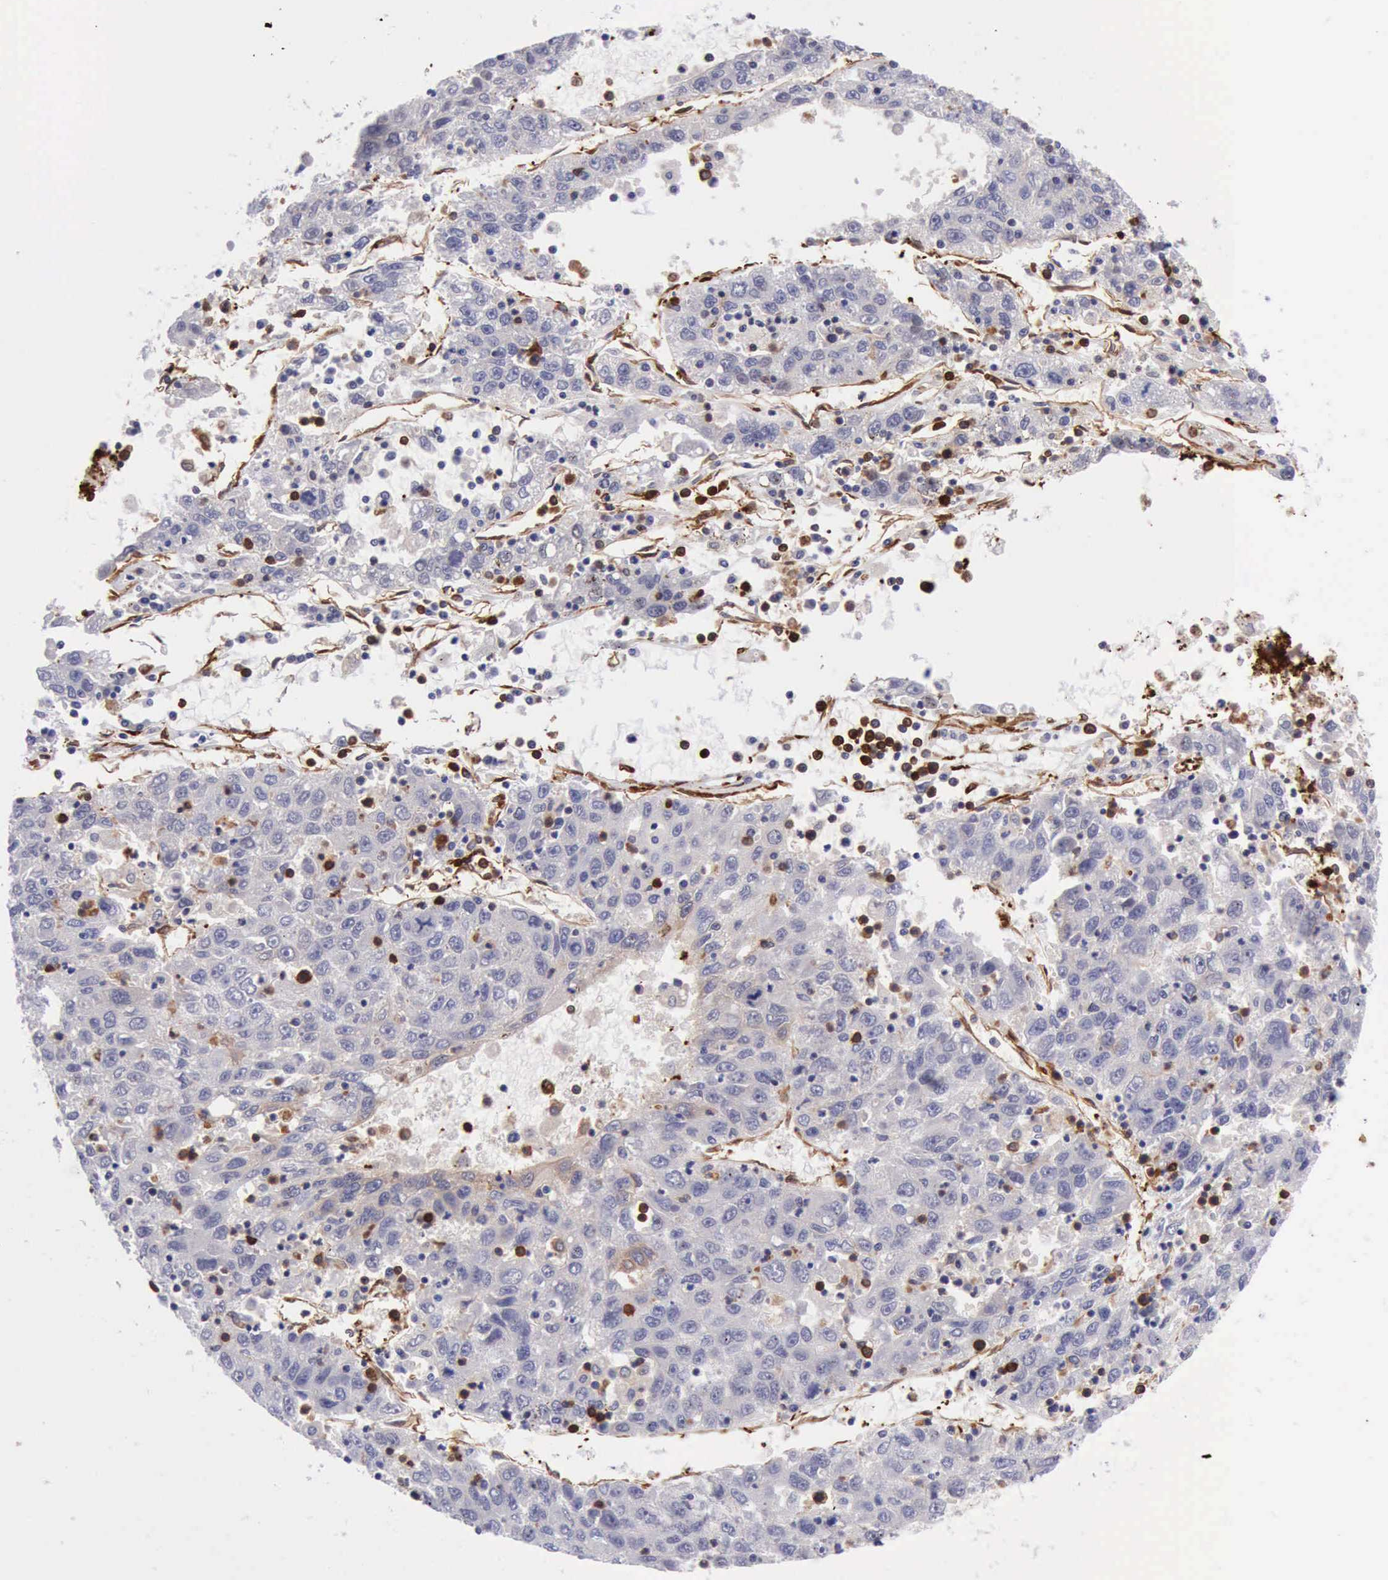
{"staining": {"intensity": "negative", "quantity": "none", "location": "none"}, "tissue": "liver cancer", "cell_type": "Tumor cells", "image_type": "cancer", "snomed": [{"axis": "morphology", "description": "Carcinoma, Hepatocellular, NOS"}, {"axis": "topography", "description": "Liver"}], "caption": "Micrograph shows no significant protein expression in tumor cells of liver cancer.", "gene": "FLNA", "patient": {"sex": "male", "age": 49}}